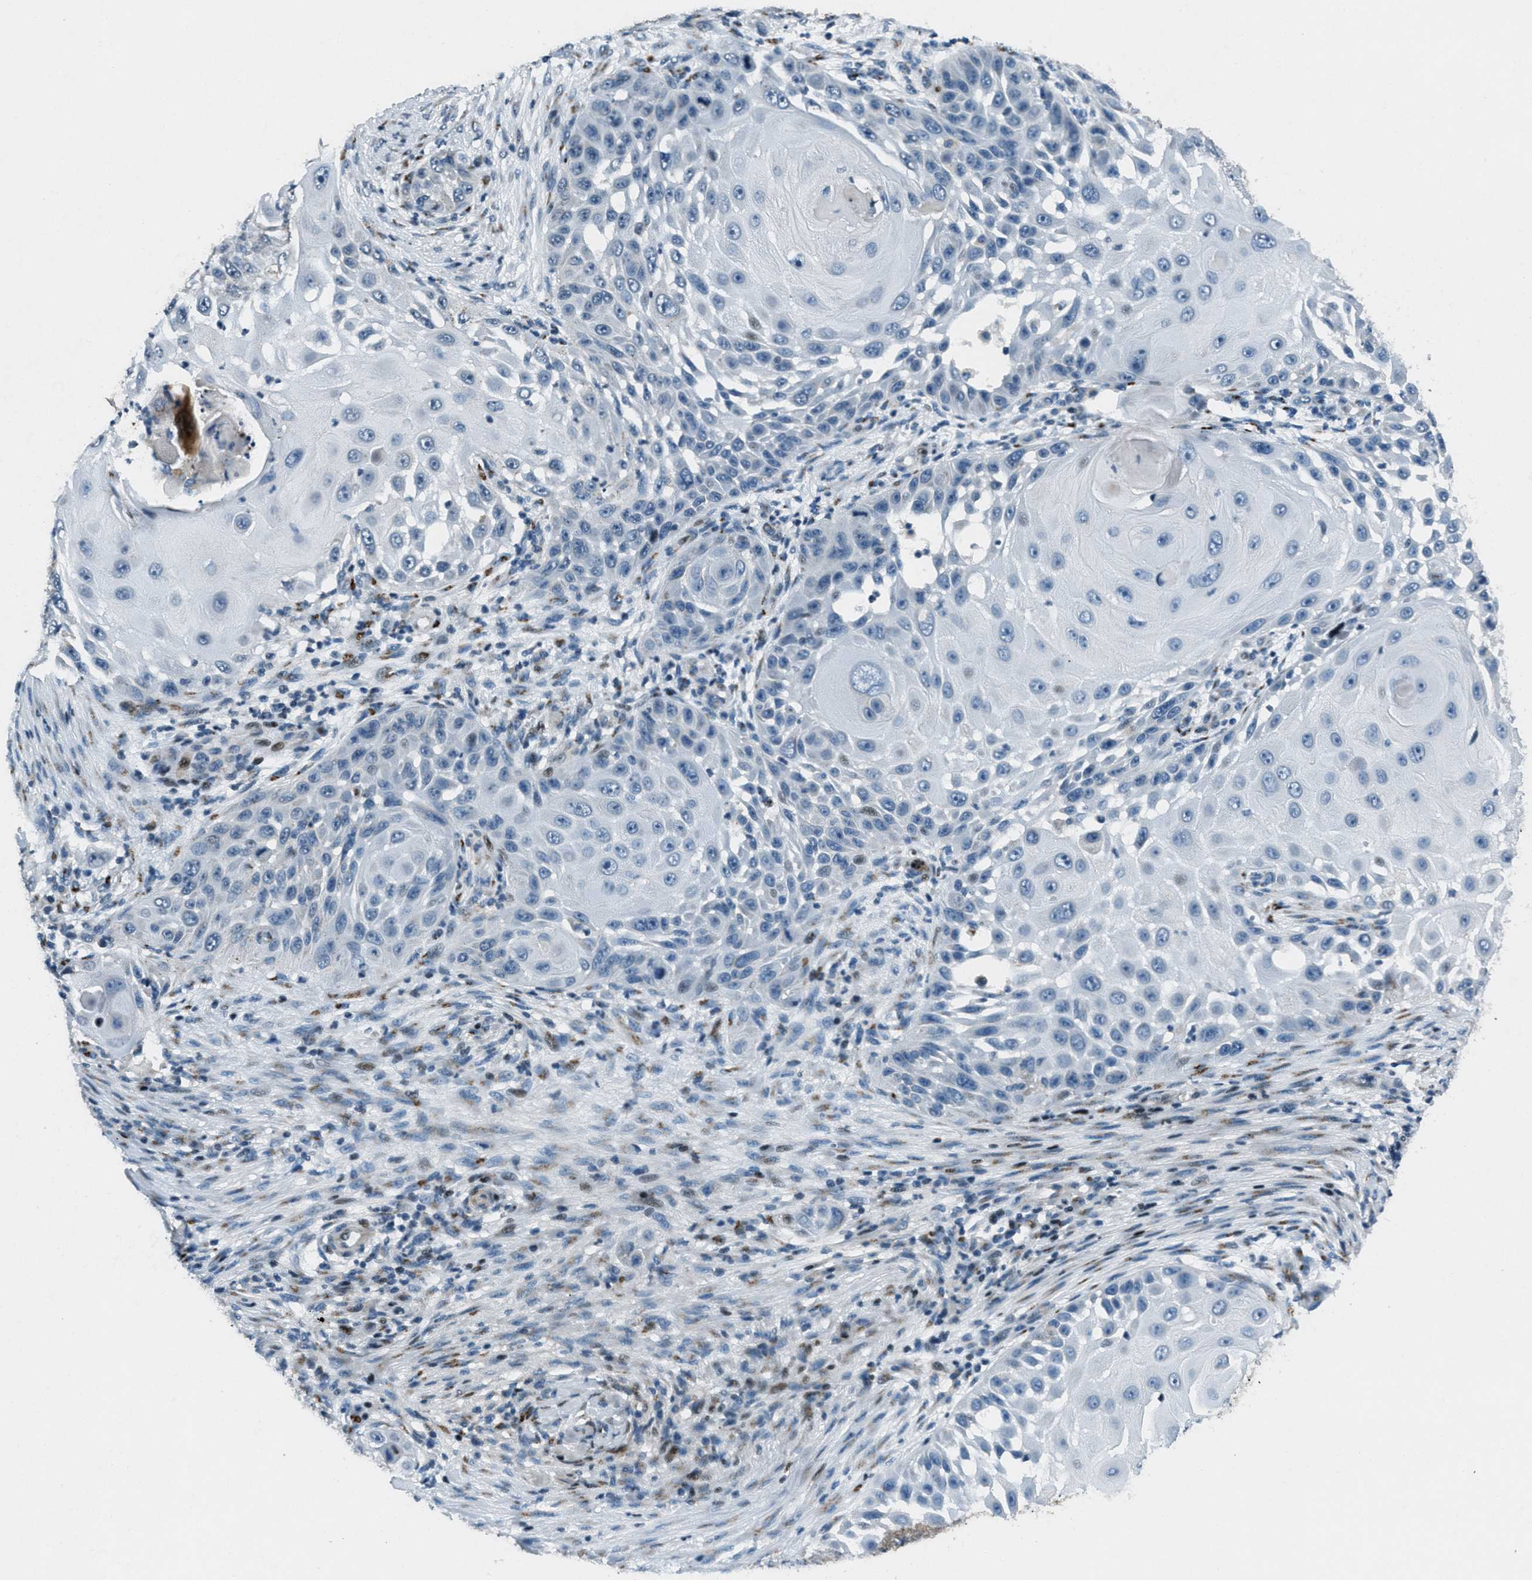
{"staining": {"intensity": "negative", "quantity": "none", "location": "none"}, "tissue": "skin cancer", "cell_type": "Tumor cells", "image_type": "cancer", "snomed": [{"axis": "morphology", "description": "Squamous cell carcinoma, NOS"}, {"axis": "topography", "description": "Skin"}], "caption": "Tumor cells show no significant protein staining in skin squamous cell carcinoma.", "gene": "GPC6", "patient": {"sex": "female", "age": 44}}